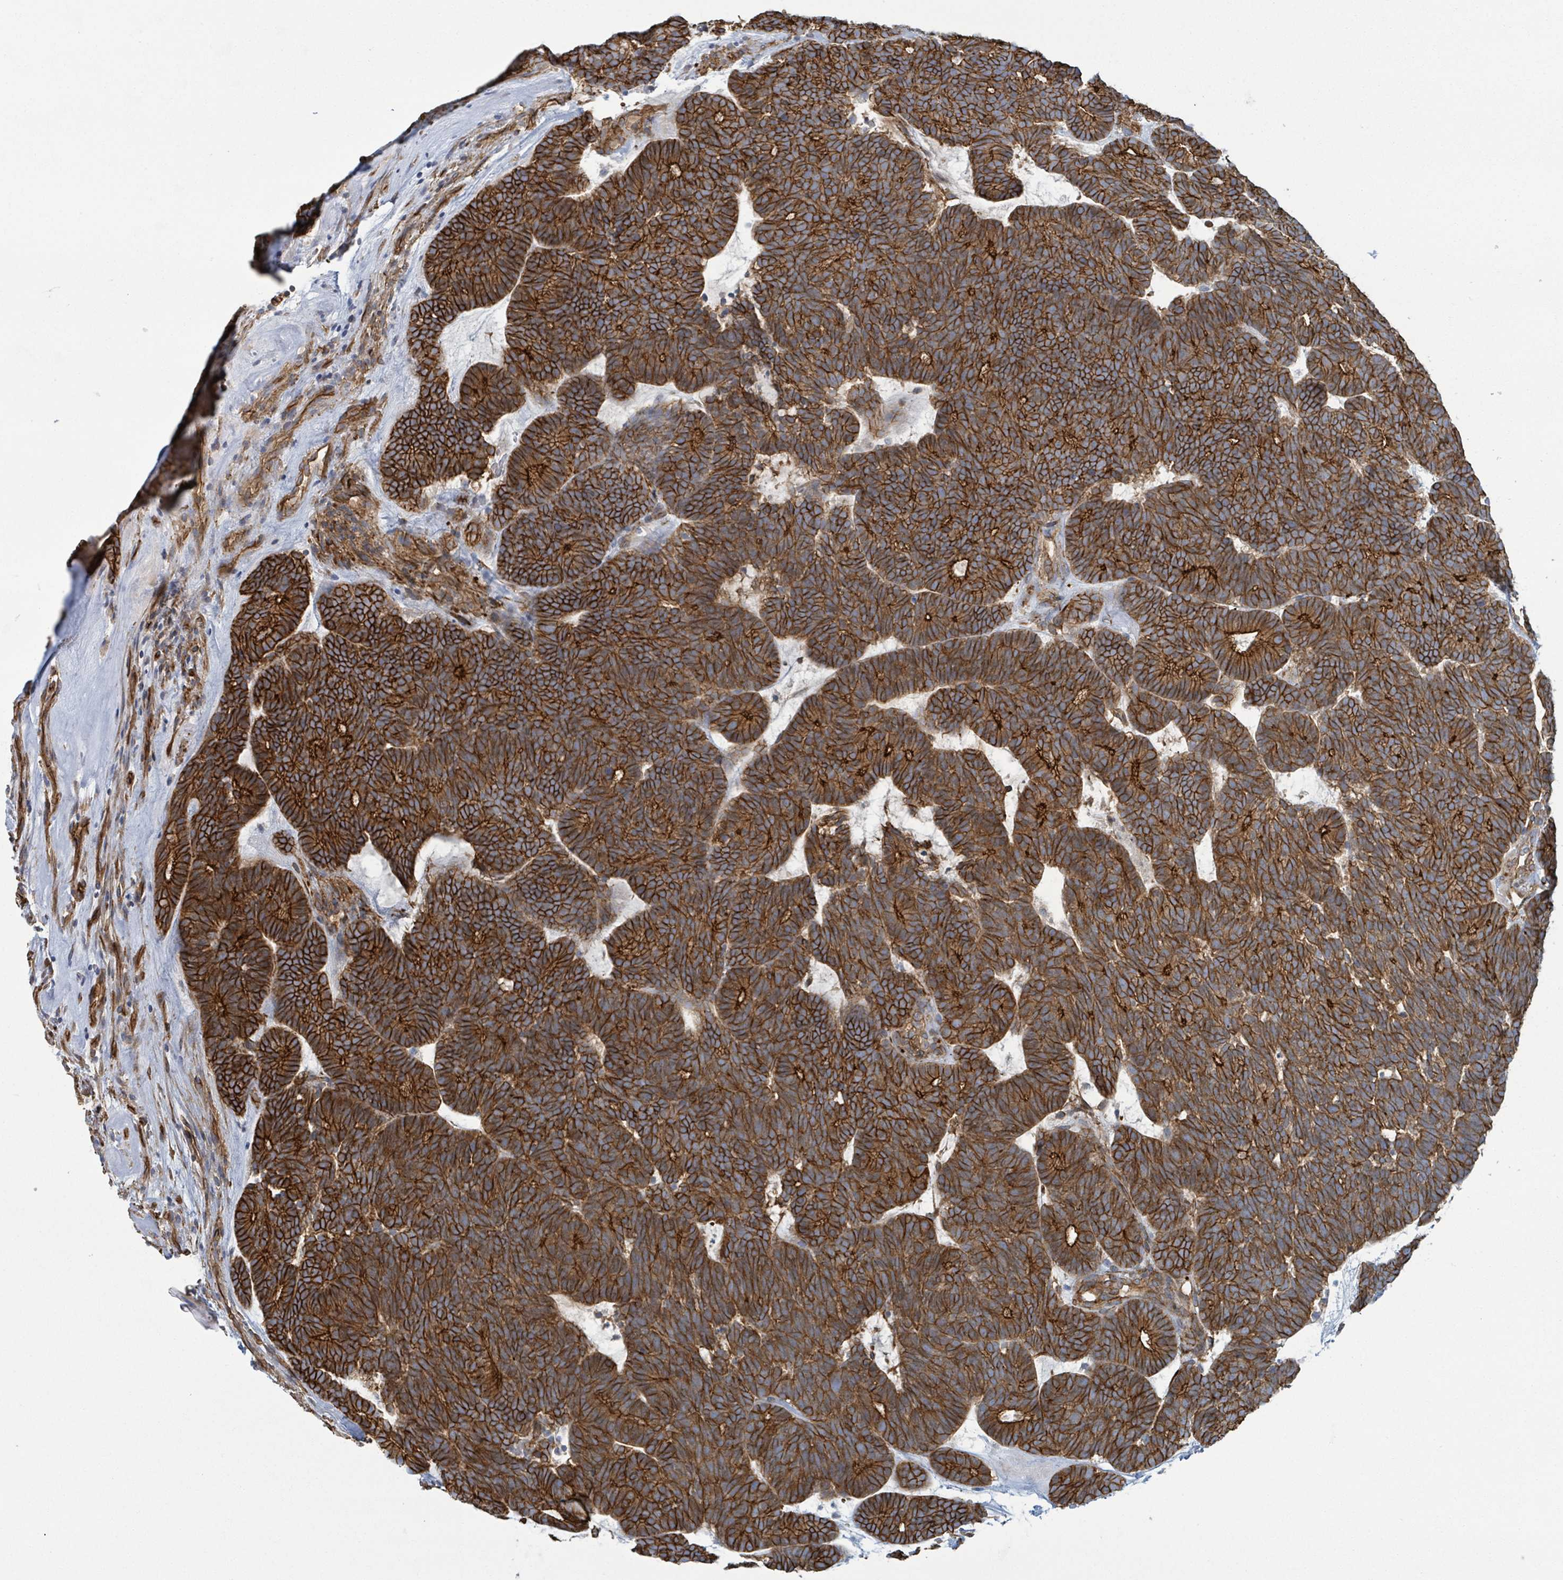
{"staining": {"intensity": "strong", "quantity": ">75%", "location": "cytoplasmic/membranous"}, "tissue": "head and neck cancer", "cell_type": "Tumor cells", "image_type": "cancer", "snomed": [{"axis": "morphology", "description": "Adenocarcinoma, NOS"}, {"axis": "topography", "description": "Head-Neck"}], "caption": "The histopathology image reveals immunohistochemical staining of head and neck cancer. There is strong cytoplasmic/membranous positivity is identified in approximately >75% of tumor cells.", "gene": "LDOC1", "patient": {"sex": "female", "age": 81}}